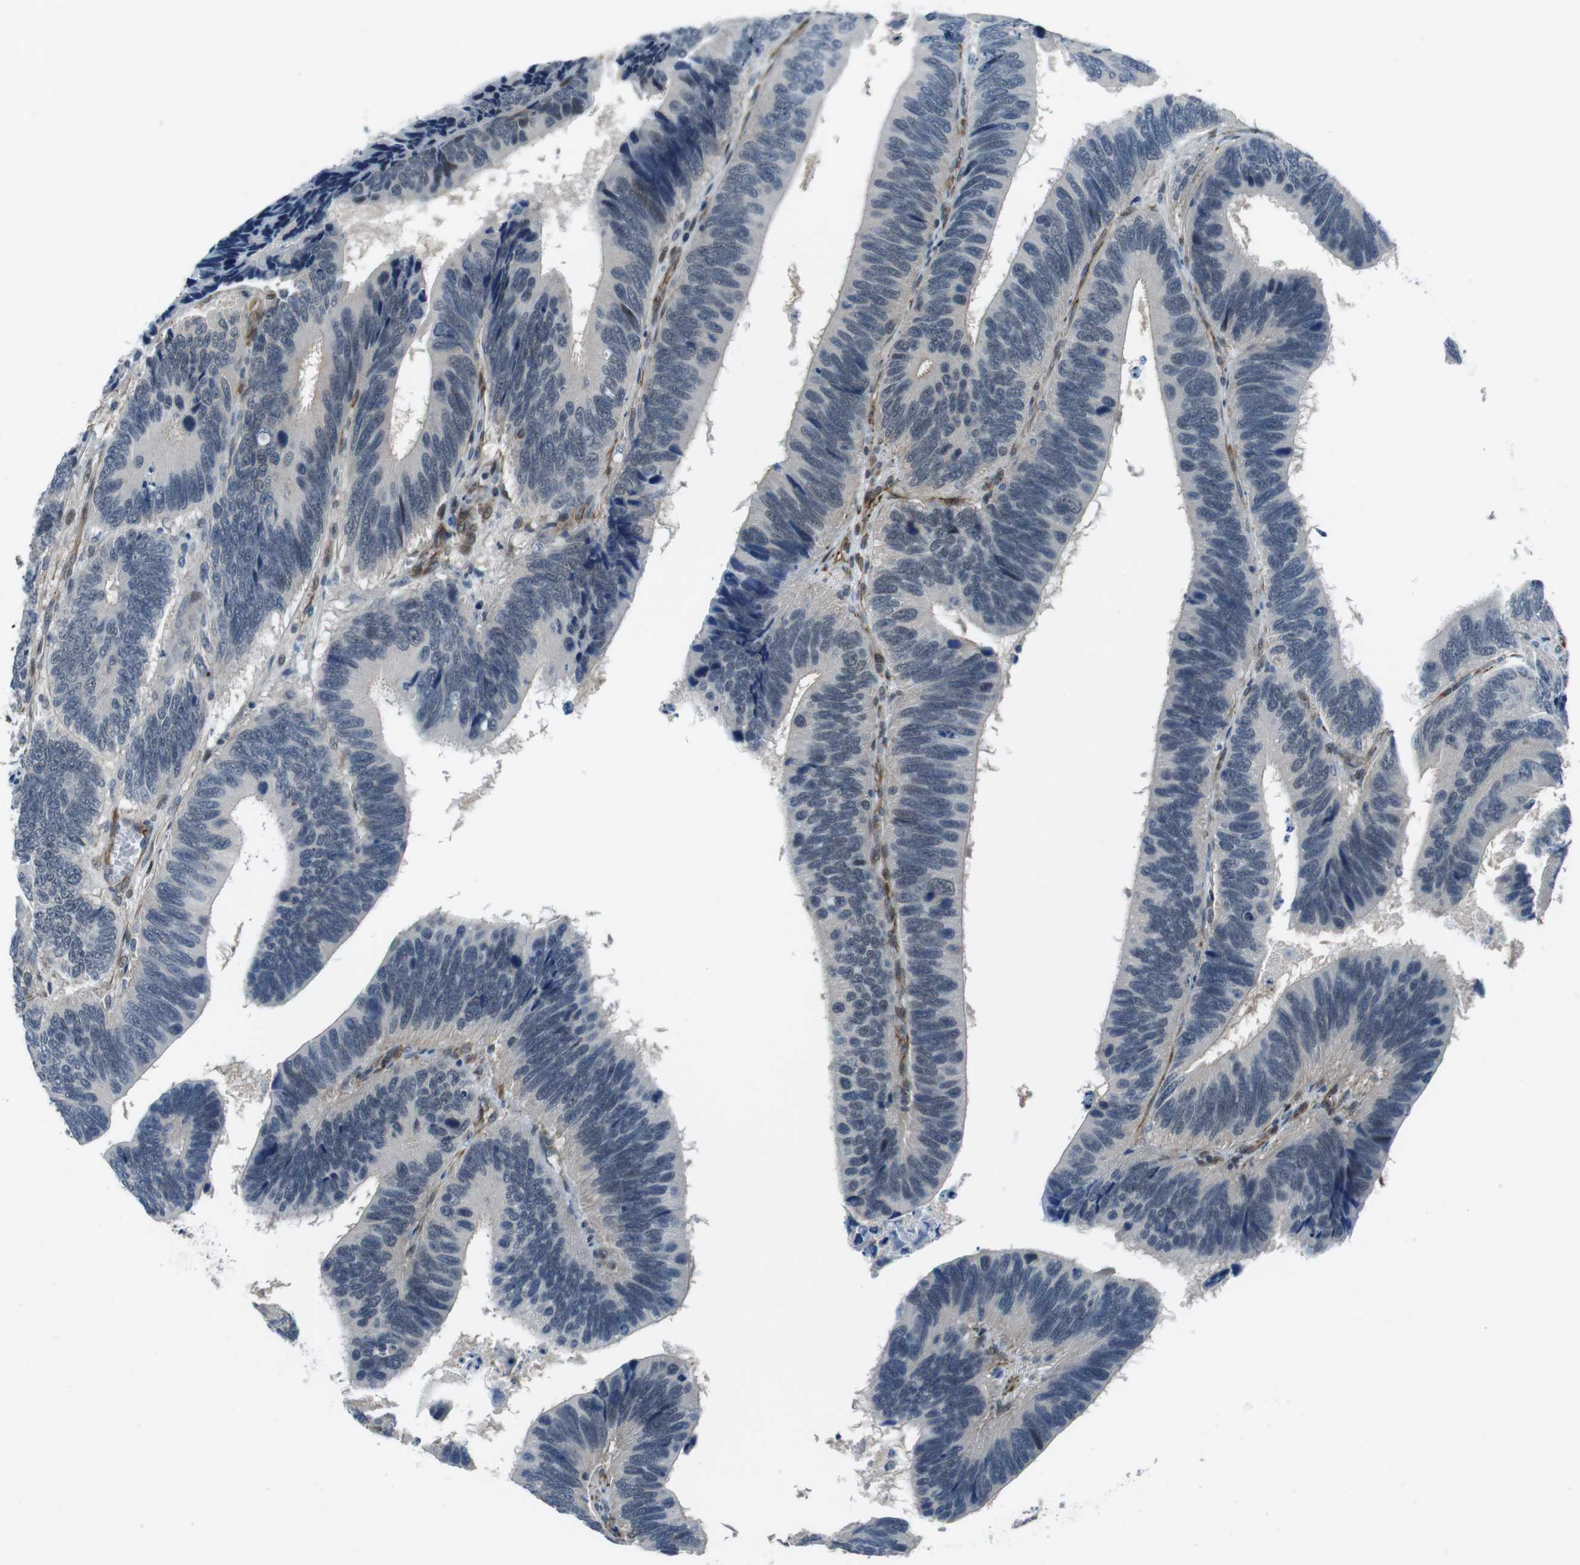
{"staining": {"intensity": "negative", "quantity": "none", "location": "none"}, "tissue": "colorectal cancer", "cell_type": "Tumor cells", "image_type": "cancer", "snomed": [{"axis": "morphology", "description": "Adenocarcinoma, NOS"}, {"axis": "topography", "description": "Colon"}], "caption": "Tumor cells show no significant expression in colorectal adenocarcinoma.", "gene": "LRRC49", "patient": {"sex": "male", "age": 72}}